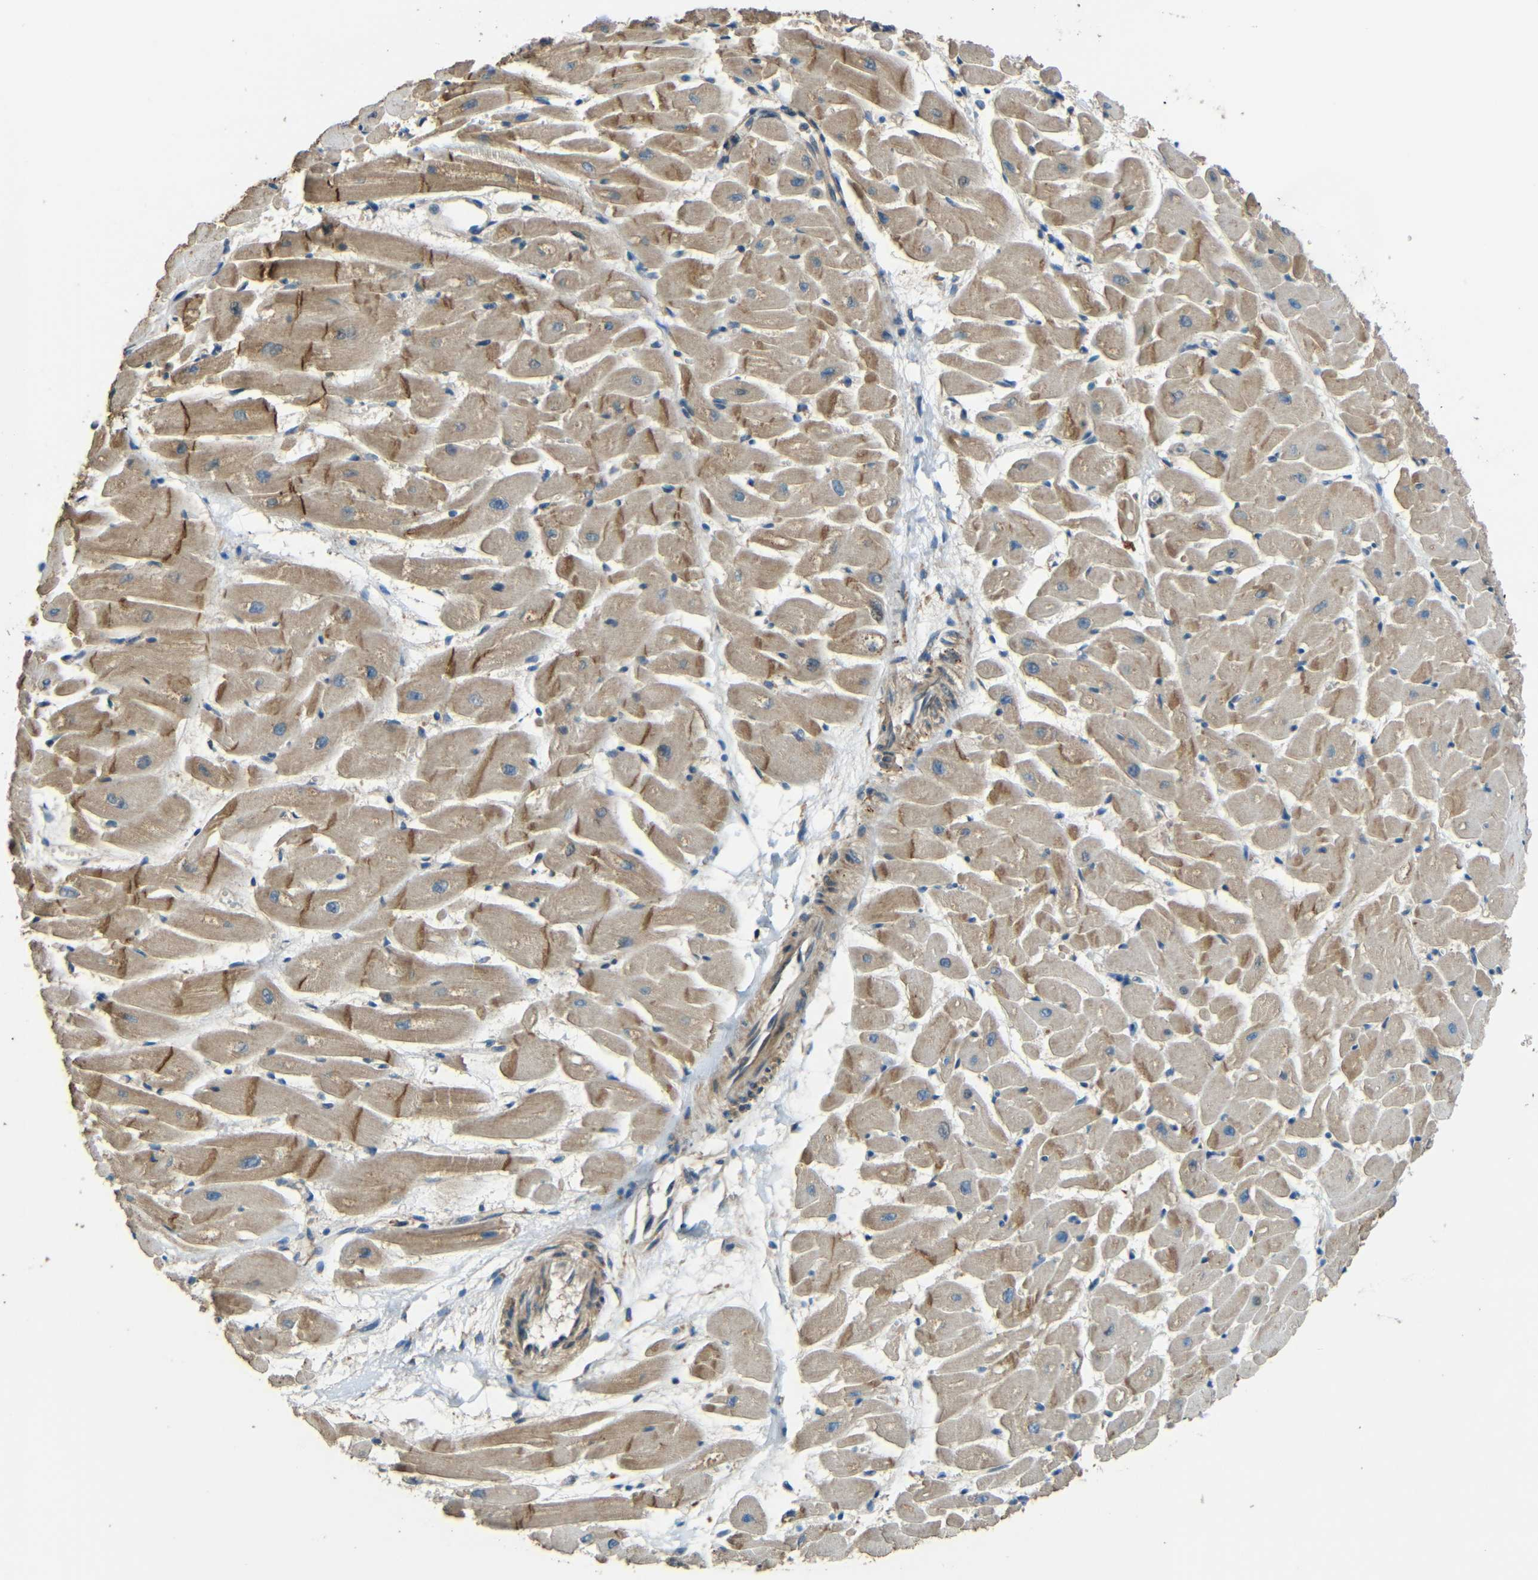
{"staining": {"intensity": "moderate", "quantity": ">75%", "location": "cytoplasmic/membranous"}, "tissue": "heart muscle", "cell_type": "Cardiomyocytes", "image_type": "normal", "snomed": [{"axis": "morphology", "description": "Normal tissue, NOS"}, {"axis": "topography", "description": "Heart"}], "caption": "Brown immunohistochemical staining in normal human heart muscle exhibits moderate cytoplasmic/membranous staining in about >75% of cardiomyocytes.", "gene": "ACACA", "patient": {"sex": "female", "age": 19}}